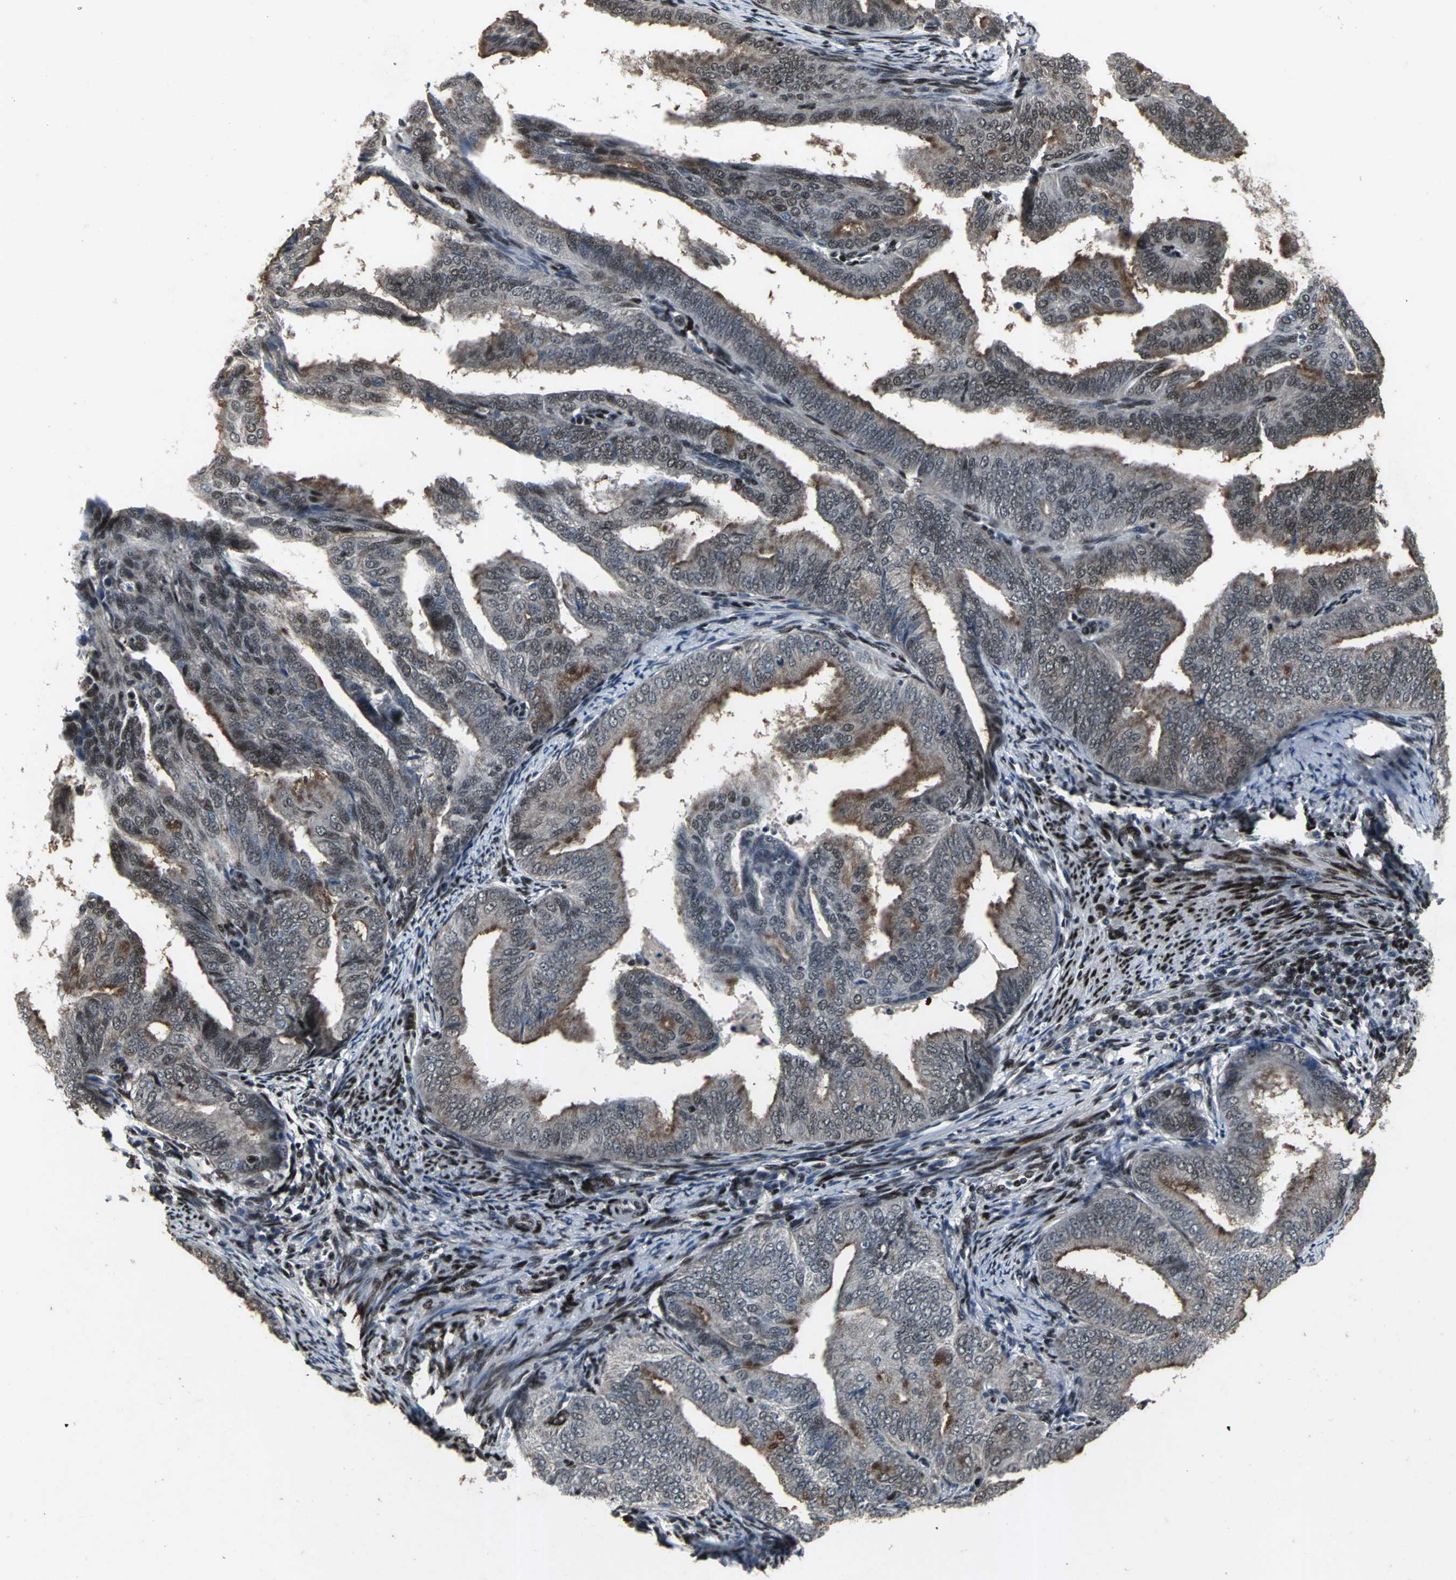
{"staining": {"intensity": "moderate", "quantity": "<25%", "location": "nuclear"}, "tissue": "endometrial cancer", "cell_type": "Tumor cells", "image_type": "cancer", "snomed": [{"axis": "morphology", "description": "Adenocarcinoma, NOS"}, {"axis": "topography", "description": "Endometrium"}], "caption": "DAB immunohistochemical staining of human endometrial cancer (adenocarcinoma) shows moderate nuclear protein staining in about <25% of tumor cells.", "gene": "SRF", "patient": {"sex": "female", "age": 58}}